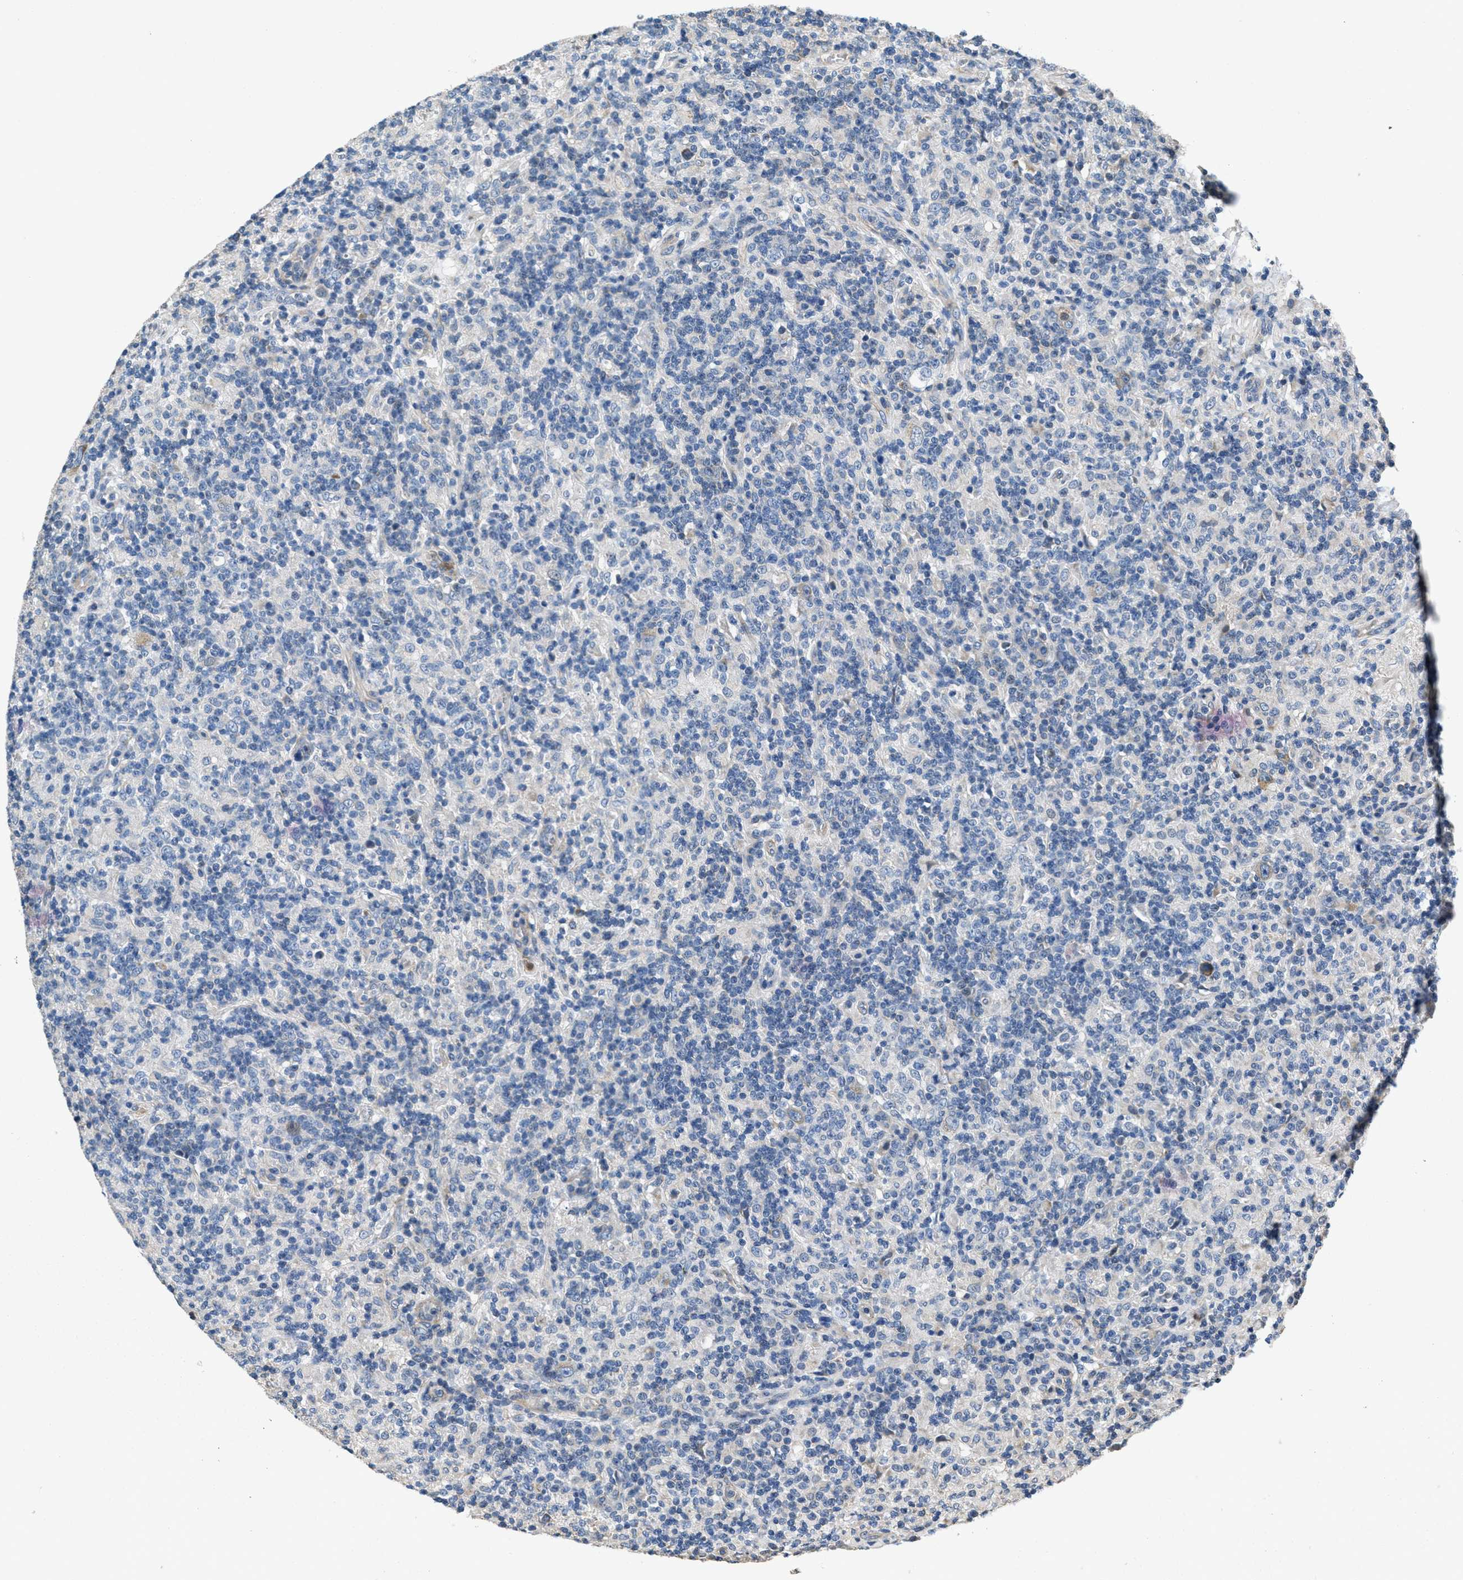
{"staining": {"intensity": "weak", "quantity": "25%-75%", "location": "cytoplasmic/membranous"}, "tissue": "lymphoma", "cell_type": "Tumor cells", "image_type": "cancer", "snomed": [{"axis": "morphology", "description": "Hodgkin's disease, NOS"}, {"axis": "topography", "description": "Lymph node"}], "caption": "Immunohistochemical staining of Hodgkin's disease reveals low levels of weak cytoplasmic/membranous protein expression in approximately 25%-75% of tumor cells.", "gene": "TOMM70", "patient": {"sex": "male", "age": 70}}